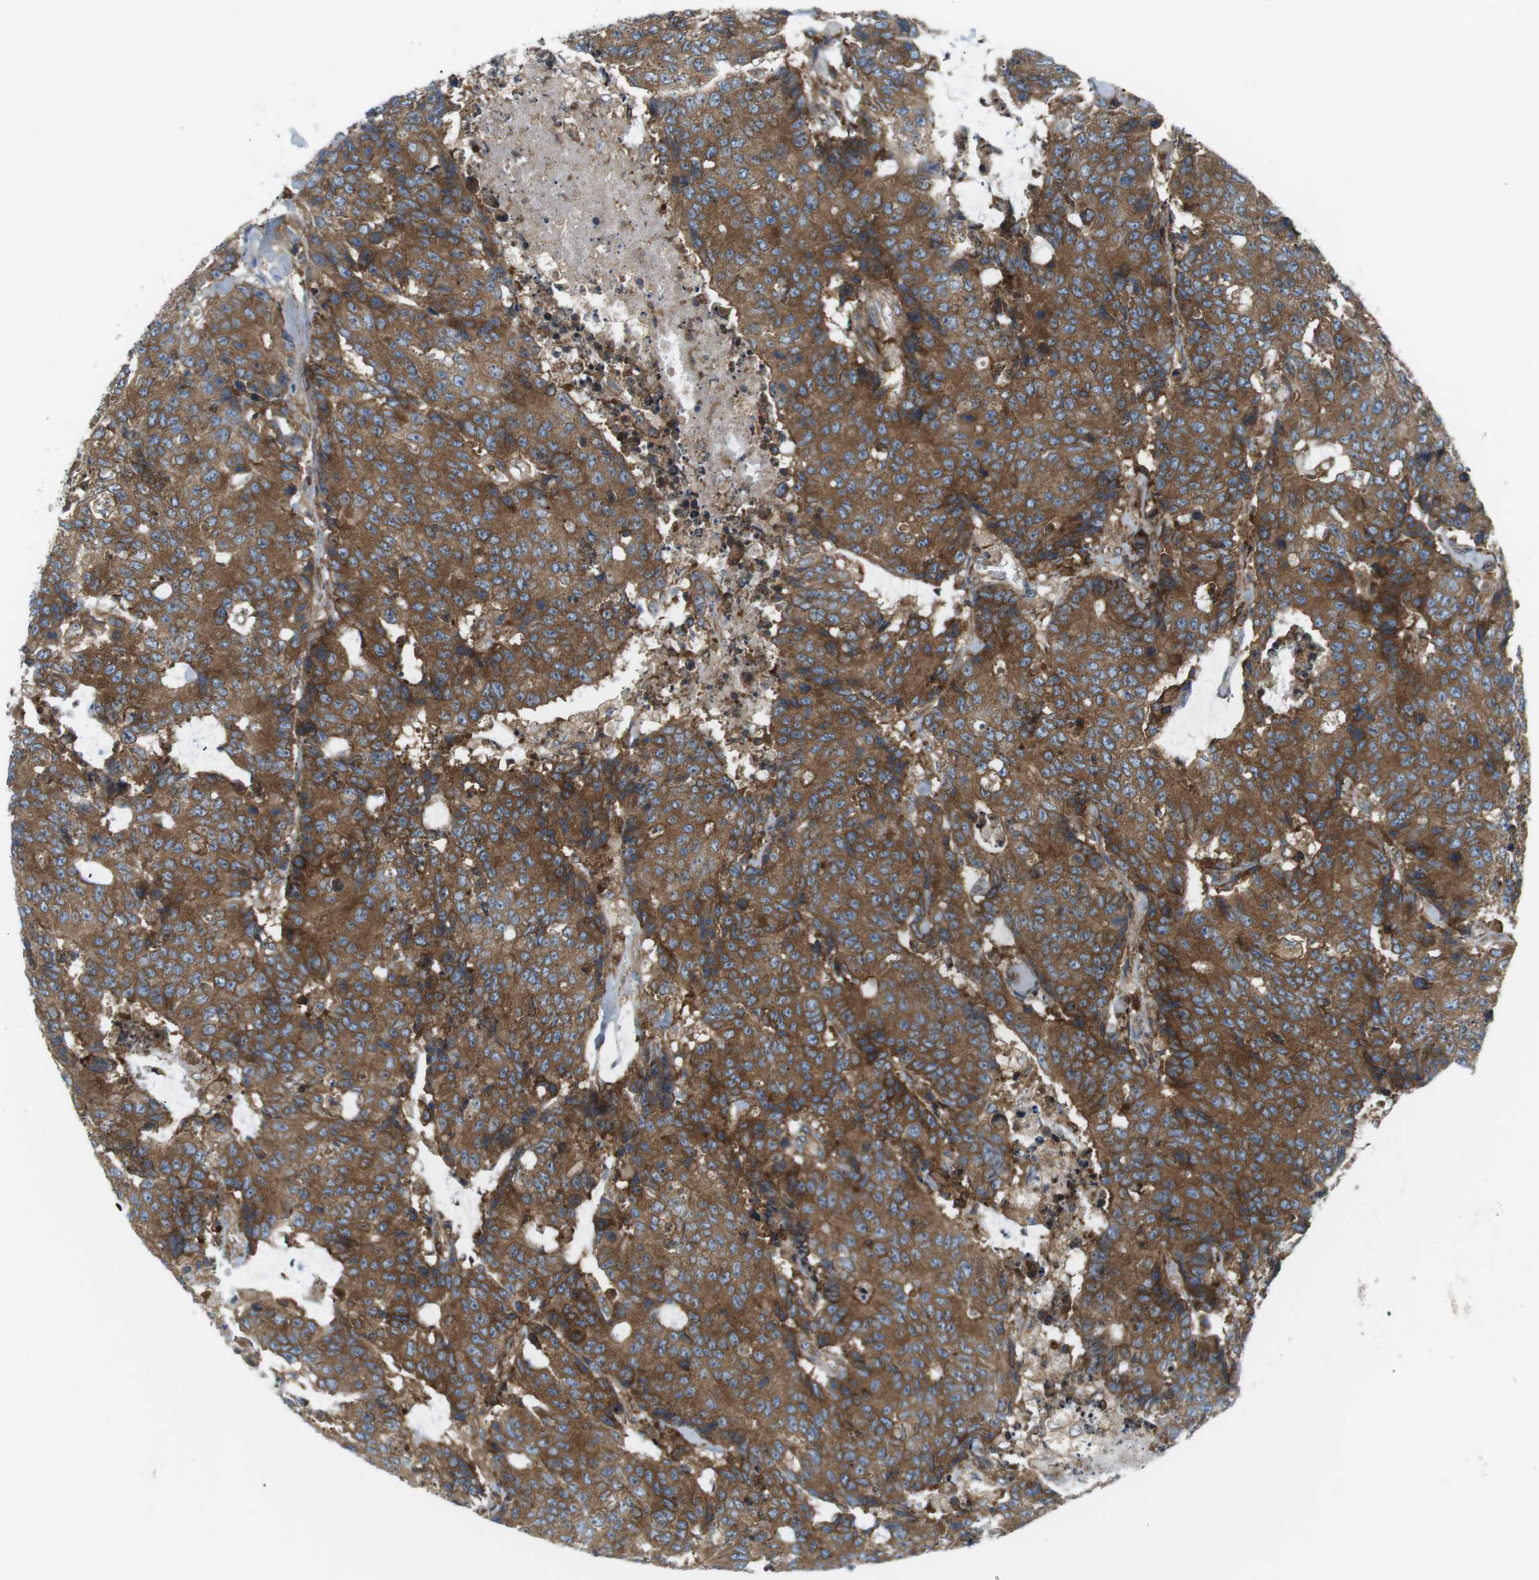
{"staining": {"intensity": "moderate", "quantity": ">75%", "location": "cytoplasmic/membranous"}, "tissue": "colorectal cancer", "cell_type": "Tumor cells", "image_type": "cancer", "snomed": [{"axis": "morphology", "description": "Adenocarcinoma, NOS"}, {"axis": "topography", "description": "Colon"}], "caption": "DAB (3,3'-diaminobenzidine) immunohistochemical staining of human adenocarcinoma (colorectal) exhibits moderate cytoplasmic/membranous protein expression in approximately >75% of tumor cells.", "gene": "FLII", "patient": {"sex": "female", "age": 86}}